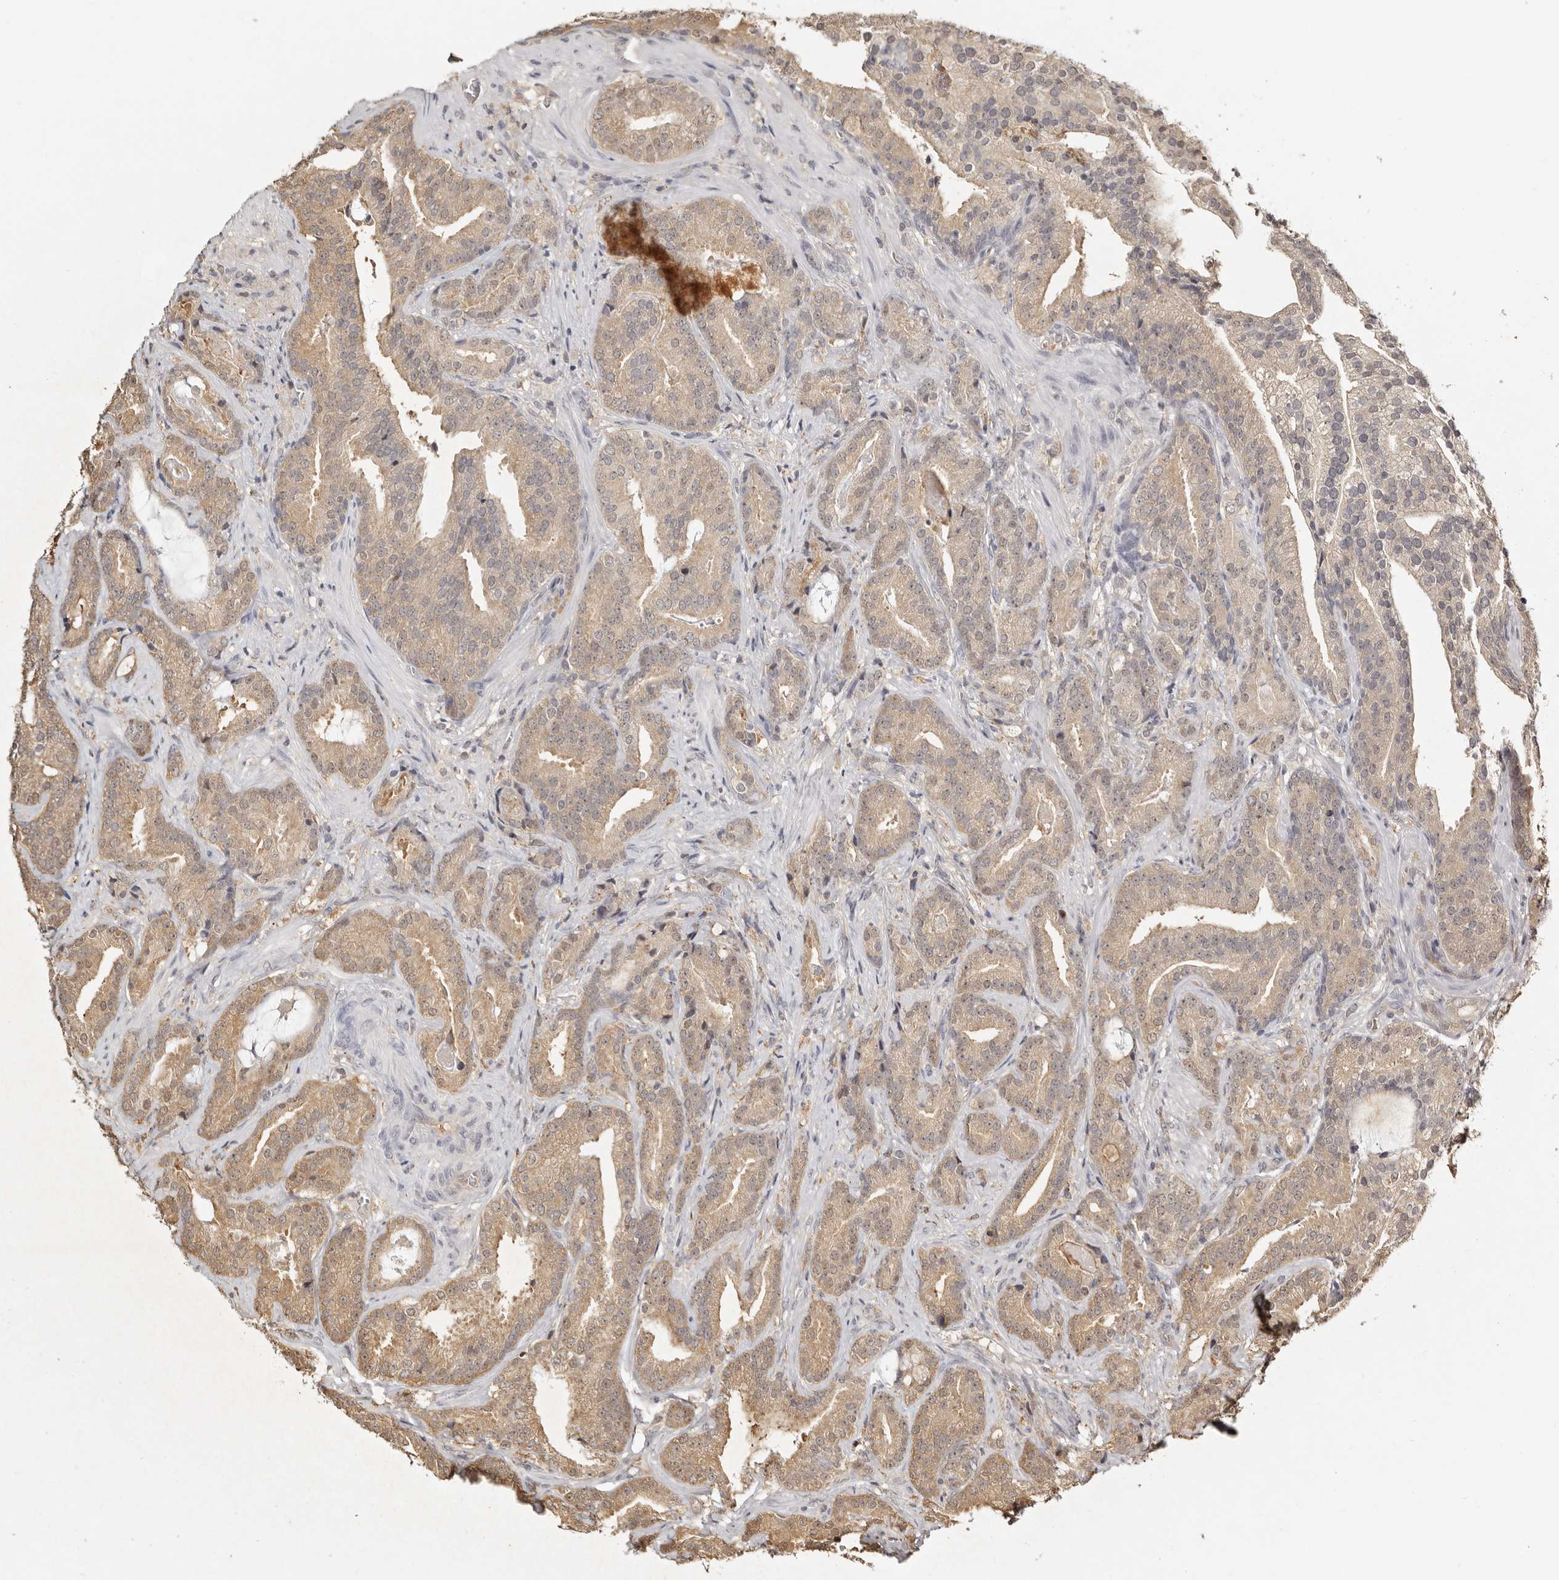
{"staining": {"intensity": "weak", "quantity": ">75%", "location": "cytoplasmic/membranous"}, "tissue": "prostate cancer", "cell_type": "Tumor cells", "image_type": "cancer", "snomed": [{"axis": "morphology", "description": "Adenocarcinoma, Low grade"}, {"axis": "topography", "description": "Prostate"}], "caption": "Adenocarcinoma (low-grade) (prostate) stained with a brown dye demonstrates weak cytoplasmic/membranous positive positivity in about >75% of tumor cells.", "gene": "PSMA5", "patient": {"sex": "male", "age": 67}}